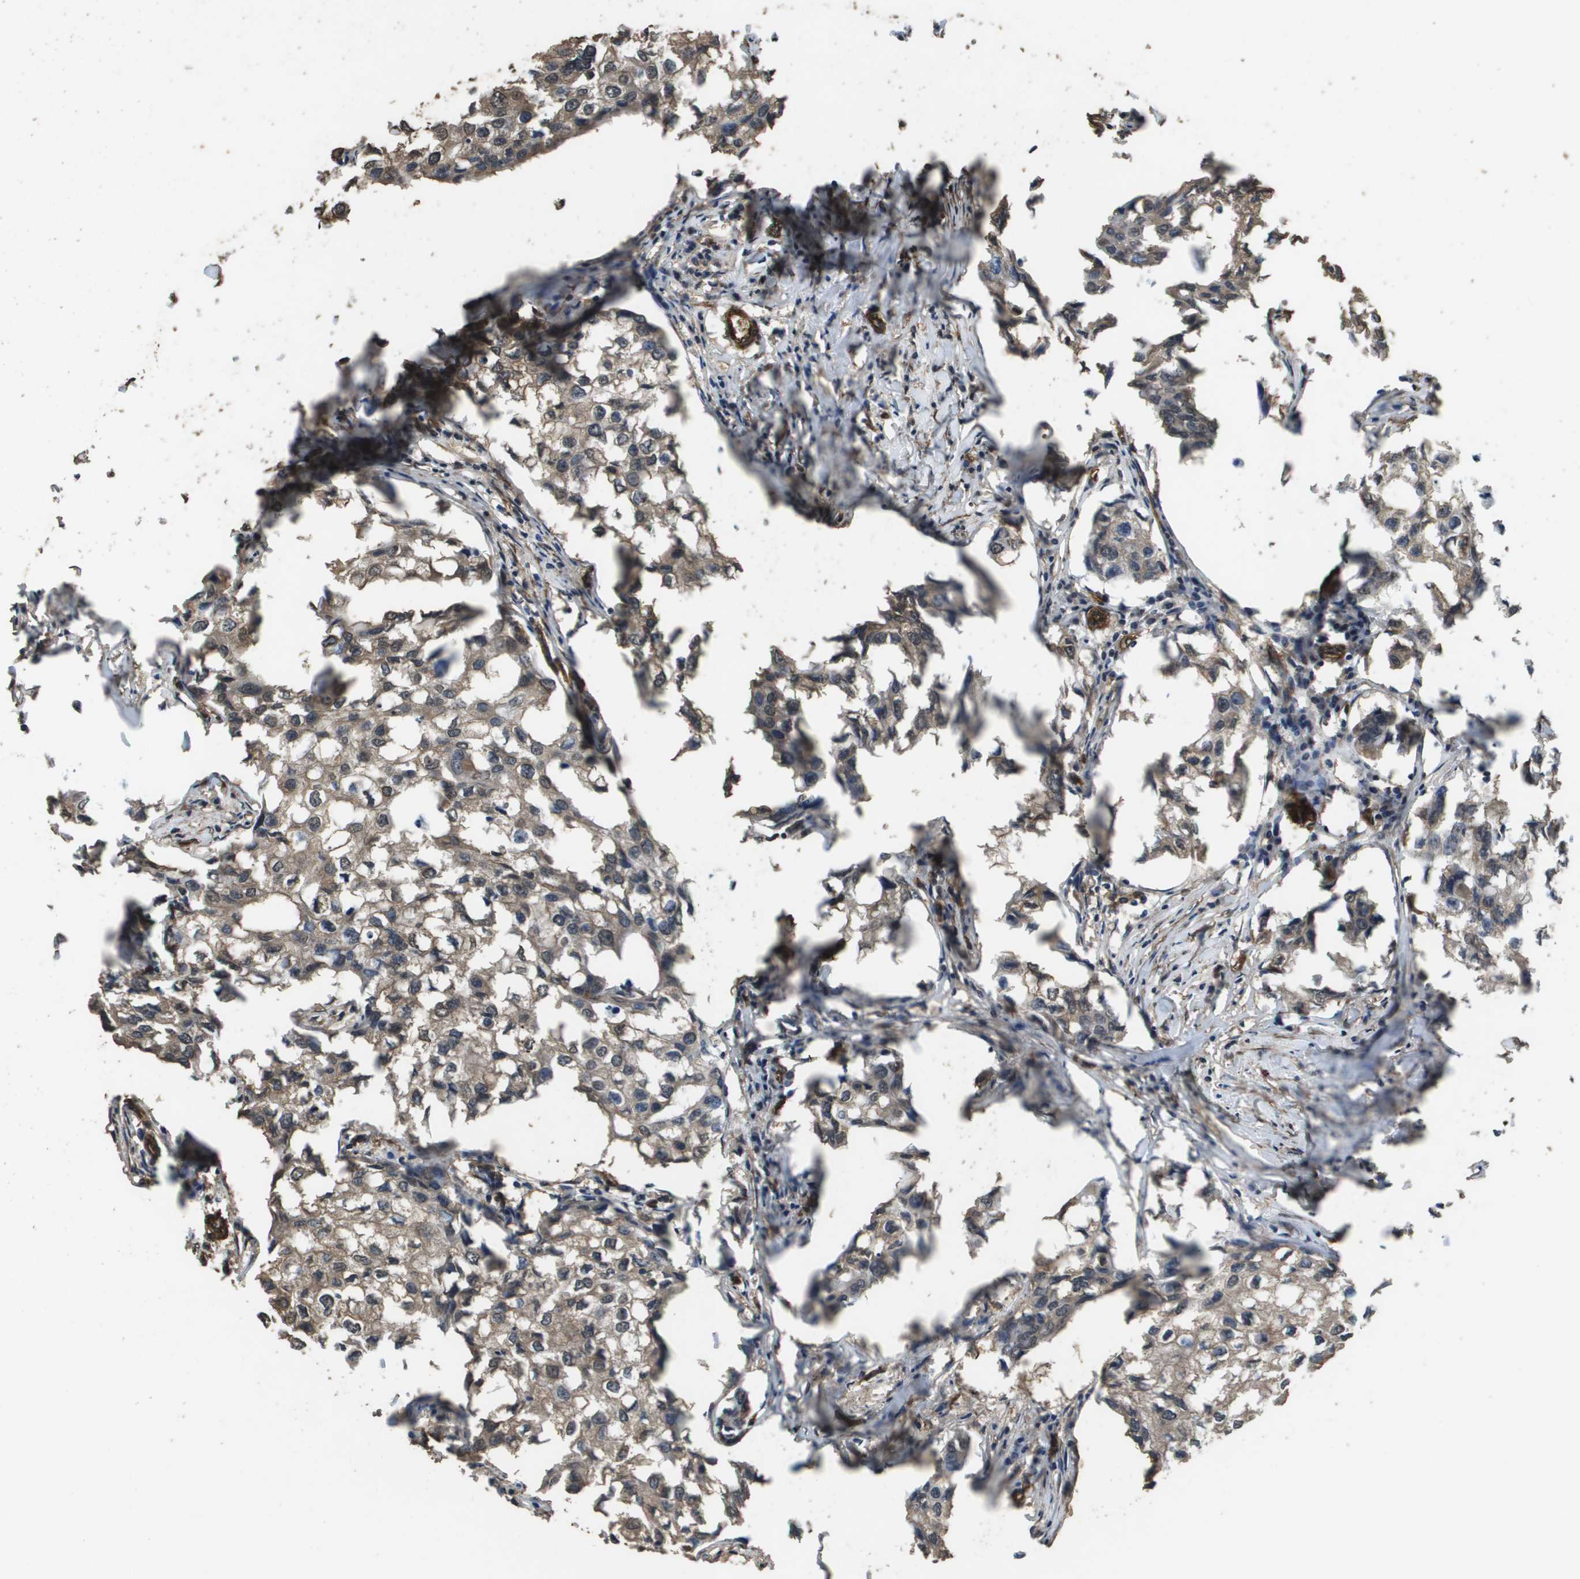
{"staining": {"intensity": "weak", "quantity": ">75%", "location": "cytoplasmic/membranous,nuclear"}, "tissue": "breast cancer", "cell_type": "Tumor cells", "image_type": "cancer", "snomed": [{"axis": "morphology", "description": "Duct carcinoma"}, {"axis": "topography", "description": "Breast"}], "caption": "Tumor cells exhibit low levels of weak cytoplasmic/membranous and nuclear expression in about >75% of cells in human breast cancer. The protein is stained brown, and the nuclei are stained in blue (DAB (3,3'-diaminobenzidine) IHC with brightfield microscopy, high magnification).", "gene": "AAMP", "patient": {"sex": "female", "age": 27}}